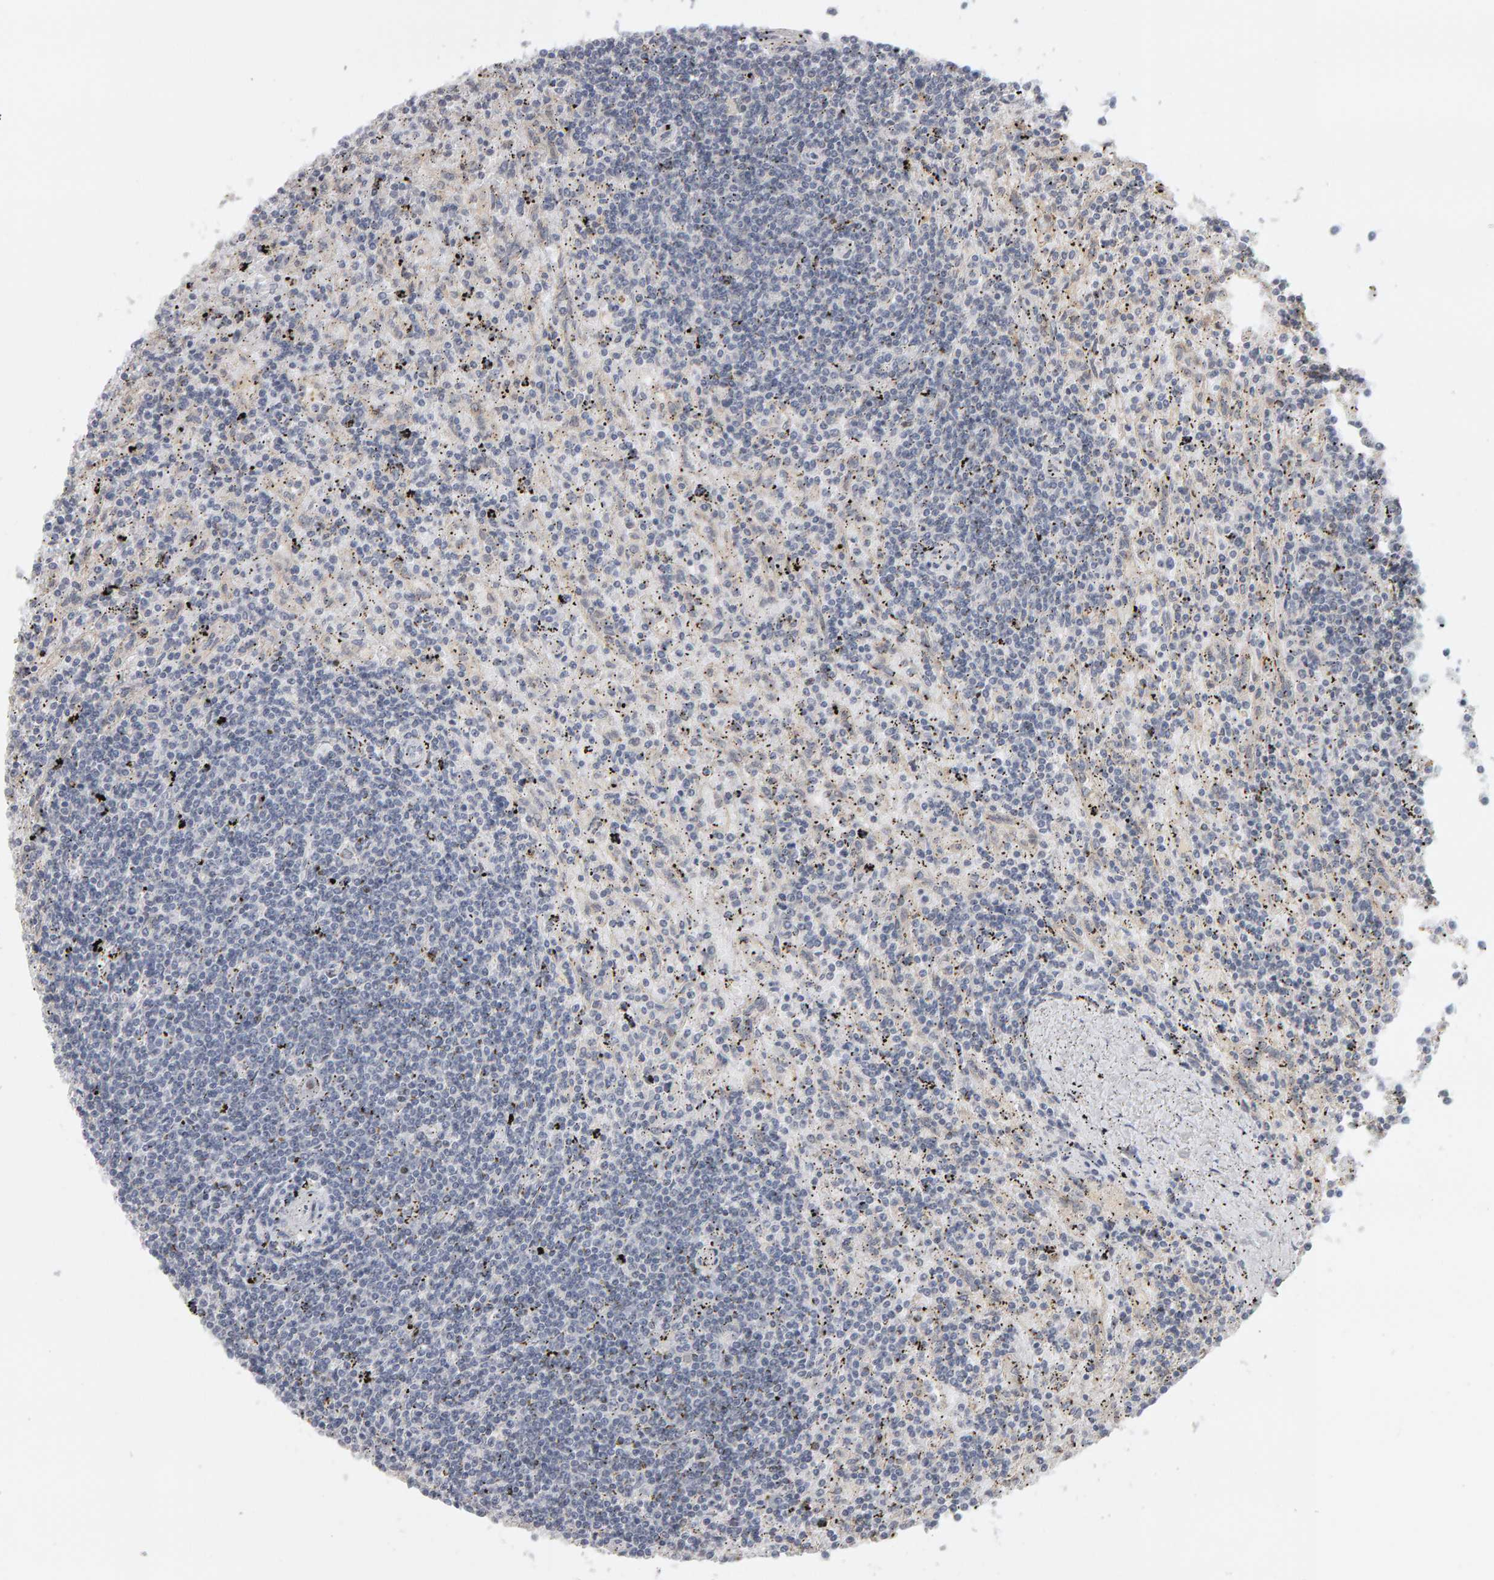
{"staining": {"intensity": "negative", "quantity": "none", "location": "none"}, "tissue": "lymphoma", "cell_type": "Tumor cells", "image_type": "cancer", "snomed": [{"axis": "morphology", "description": "Malignant lymphoma, non-Hodgkin's type, Low grade"}, {"axis": "topography", "description": "Spleen"}], "caption": "High power microscopy image of an IHC image of malignant lymphoma, non-Hodgkin's type (low-grade), revealing no significant staining in tumor cells.", "gene": "MSRA", "patient": {"sex": "male", "age": 76}}